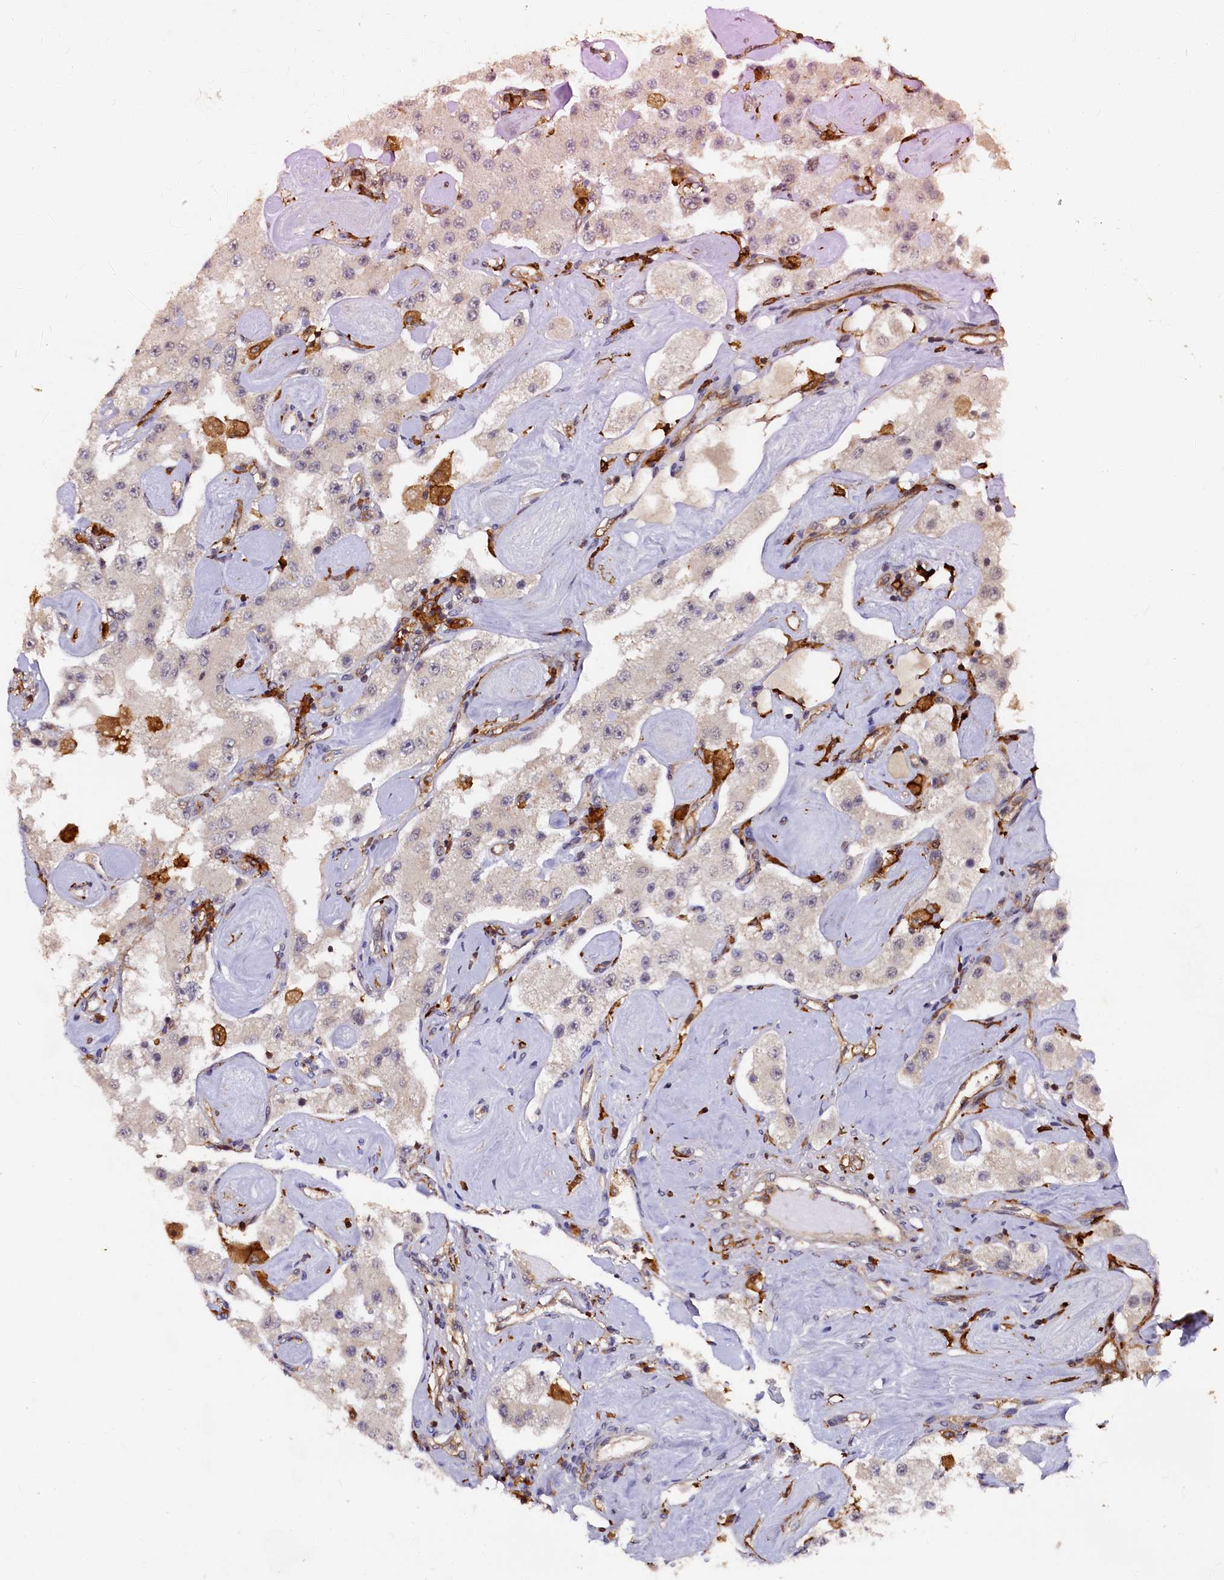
{"staining": {"intensity": "negative", "quantity": "none", "location": "none"}, "tissue": "carcinoid", "cell_type": "Tumor cells", "image_type": "cancer", "snomed": [{"axis": "morphology", "description": "Carcinoid, malignant, NOS"}, {"axis": "topography", "description": "Pancreas"}], "caption": "A micrograph of human carcinoid is negative for staining in tumor cells. (DAB (3,3'-diaminobenzidine) immunohistochemistry (IHC) with hematoxylin counter stain).", "gene": "PLEKHO2", "patient": {"sex": "male", "age": 41}}